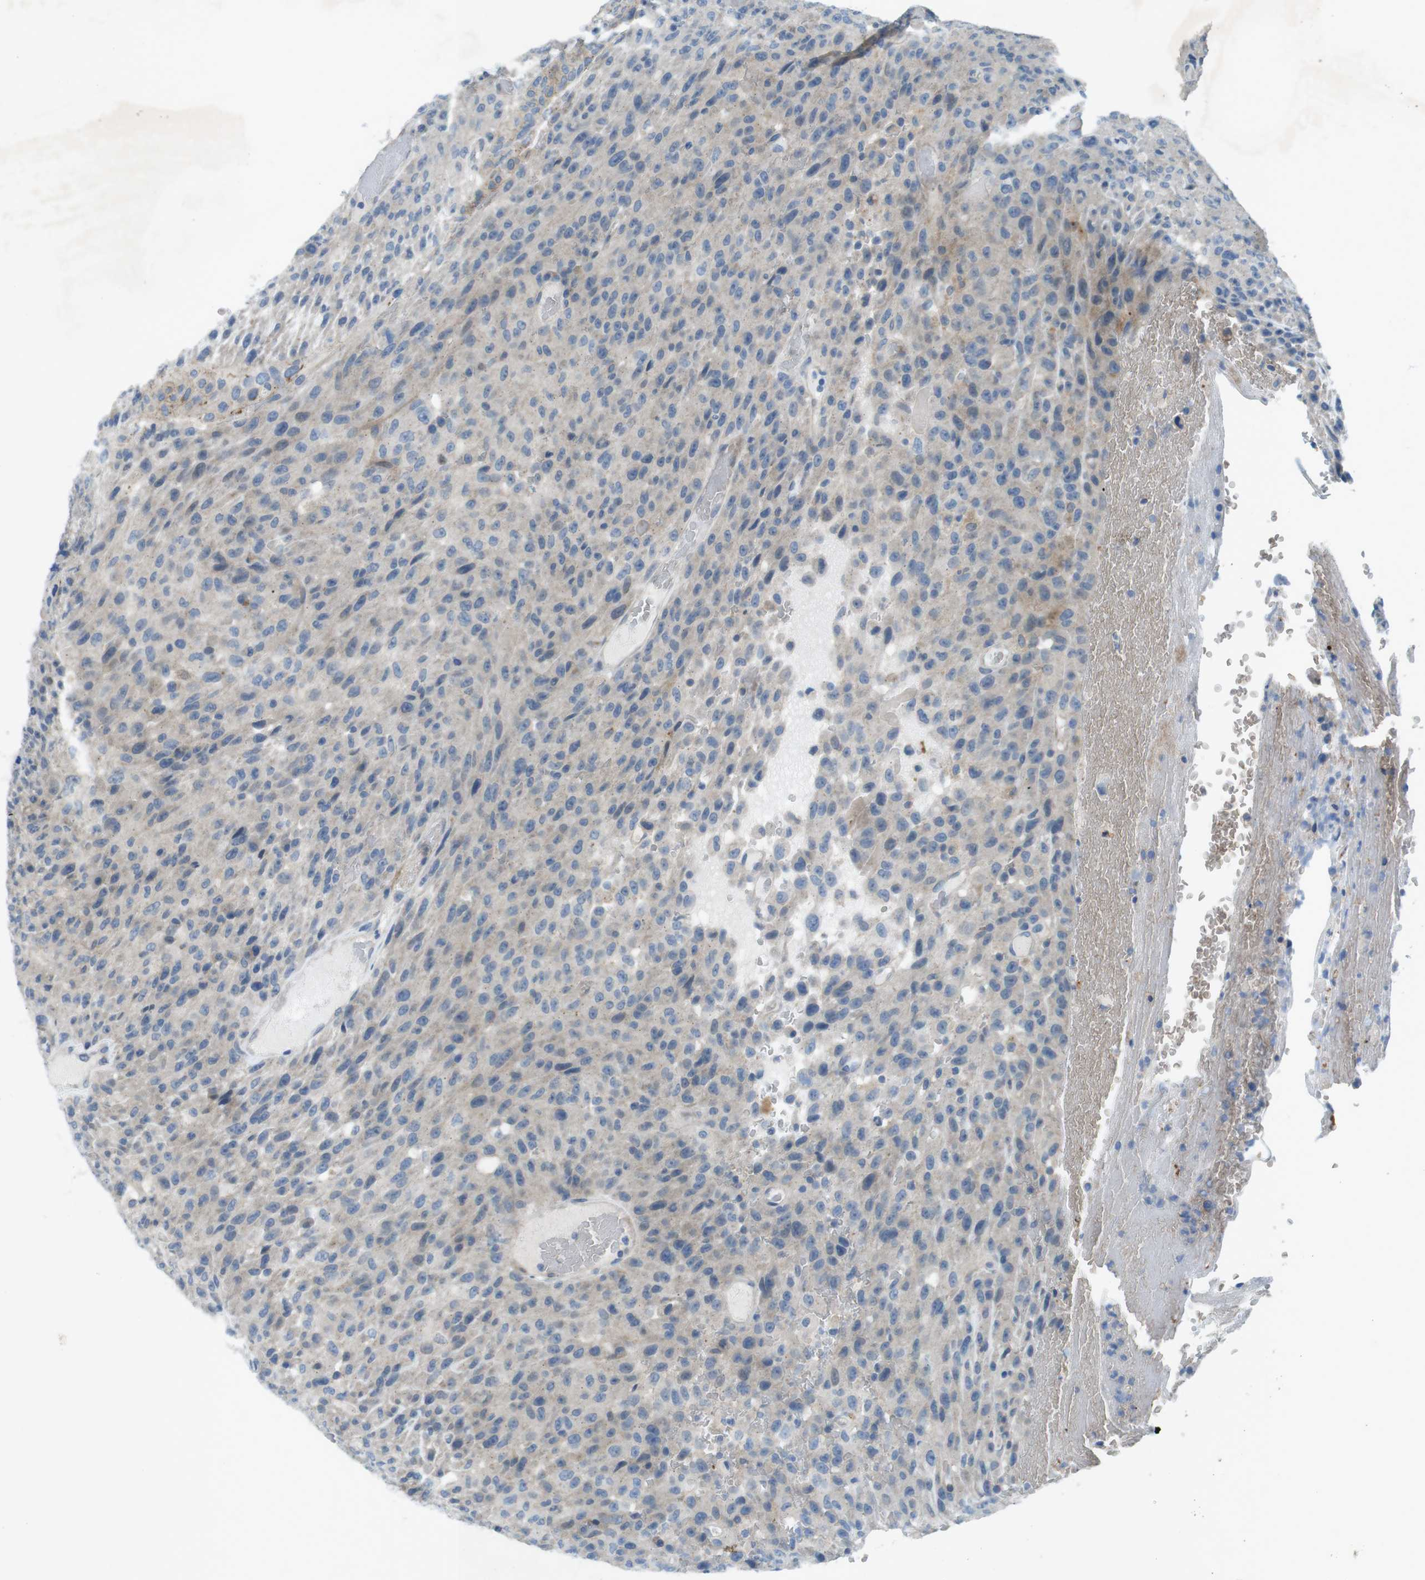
{"staining": {"intensity": "weak", "quantity": ">75%", "location": "cytoplasmic/membranous"}, "tissue": "urothelial cancer", "cell_type": "Tumor cells", "image_type": "cancer", "snomed": [{"axis": "morphology", "description": "Urothelial carcinoma, High grade"}, {"axis": "topography", "description": "Urinary bladder"}], "caption": "High-grade urothelial carcinoma was stained to show a protein in brown. There is low levels of weak cytoplasmic/membranous positivity in about >75% of tumor cells.", "gene": "TYW1", "patient": {"sex": "male", "age": 66}}